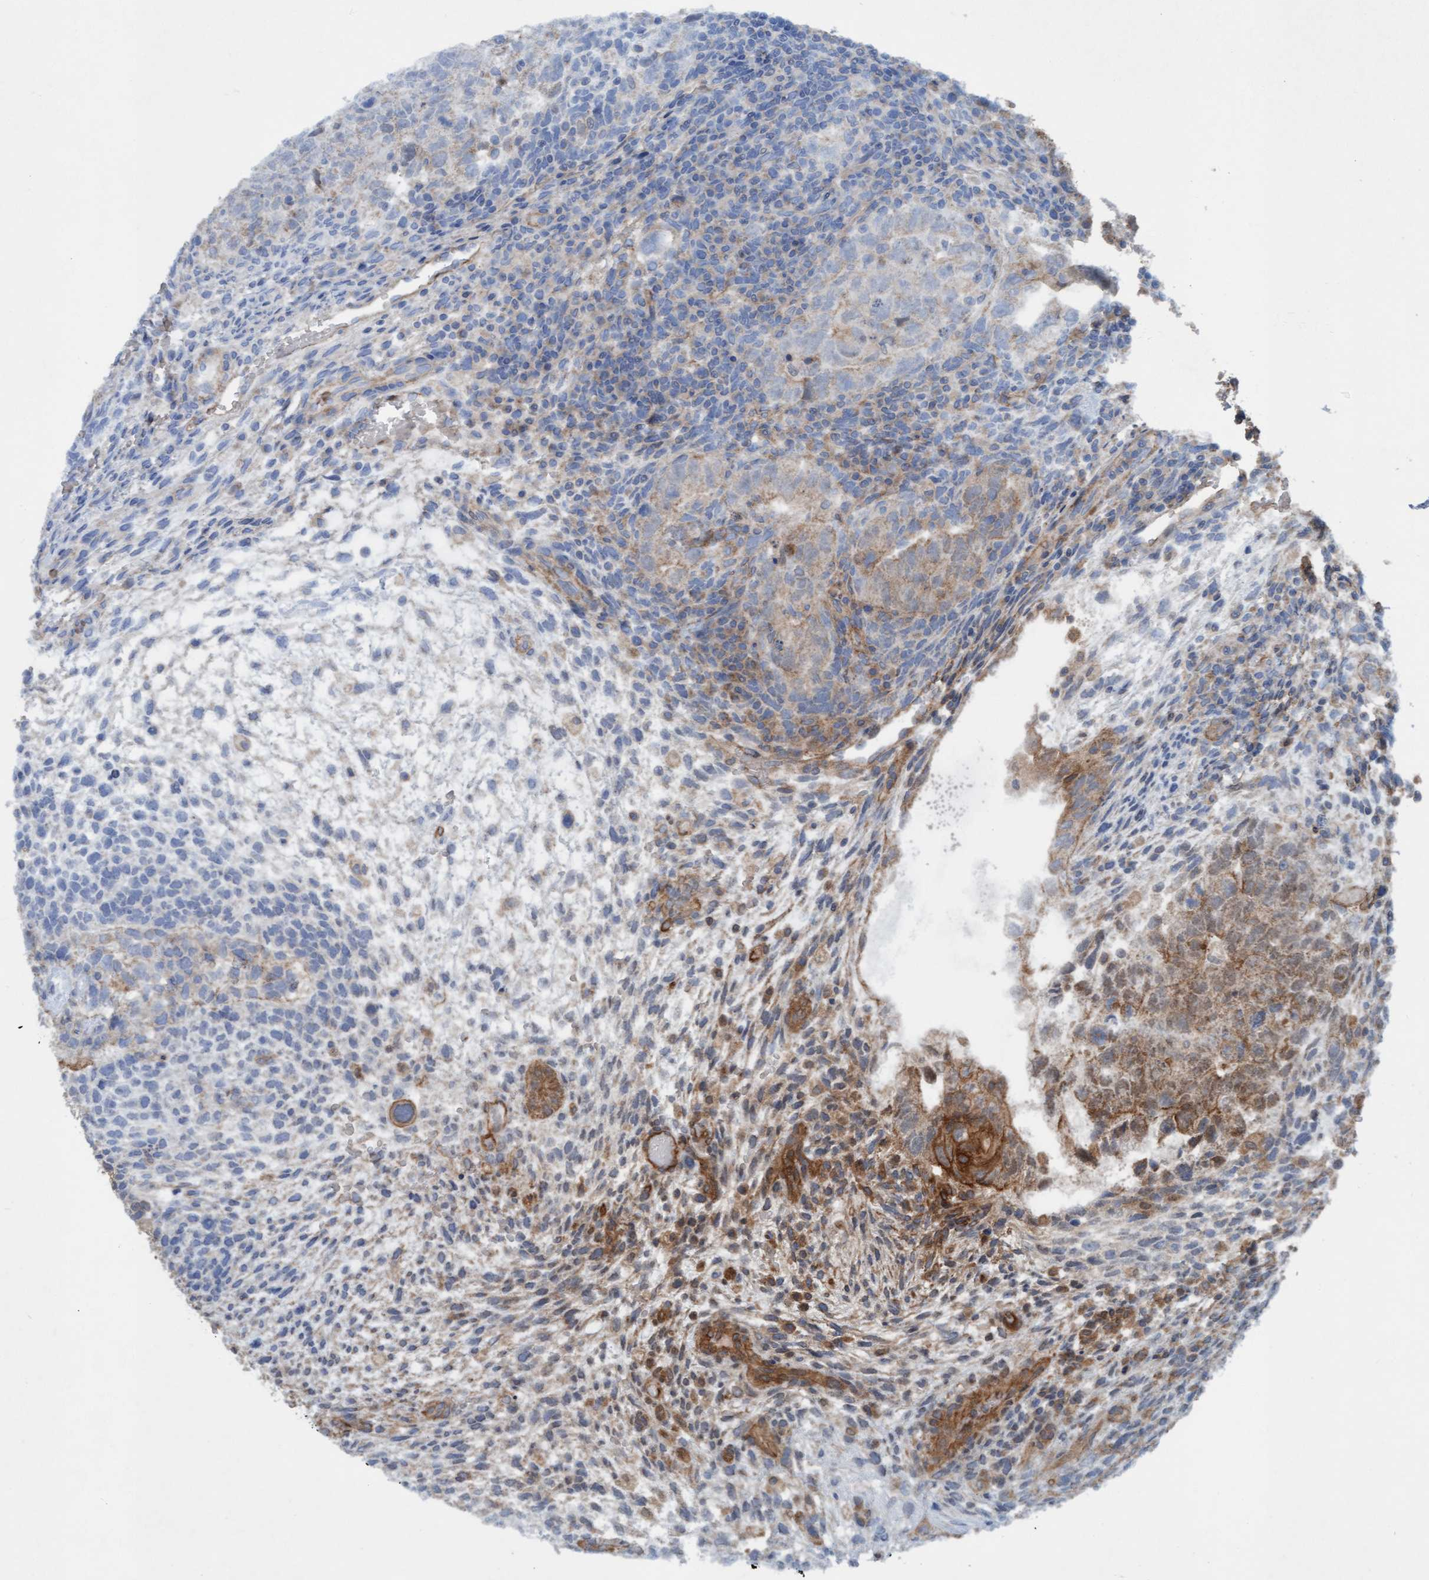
{"staining": {"intensity": "moderate", "quantity": "25%-75%", "location": "cytoplasmic/membranous"}, "tissue": "testis cancer", "cell_type": "Tumor cells", "image_type": "cancer", "snomed": [{"axis": "morphology", "description": "Carcinoma, Embryonal, NOS"}, {"axis": "topography", "description": "Testis"}], "caption": "This micrograph demonstrates immunohistochemistry staining of embryonal carcinoma (testis), with medium moderate cytoplasmic/membranous staining in about 25%-75% of tumor cells.", "gene": "ERAL1", "patient": {"sex": "male", "age": 36}}